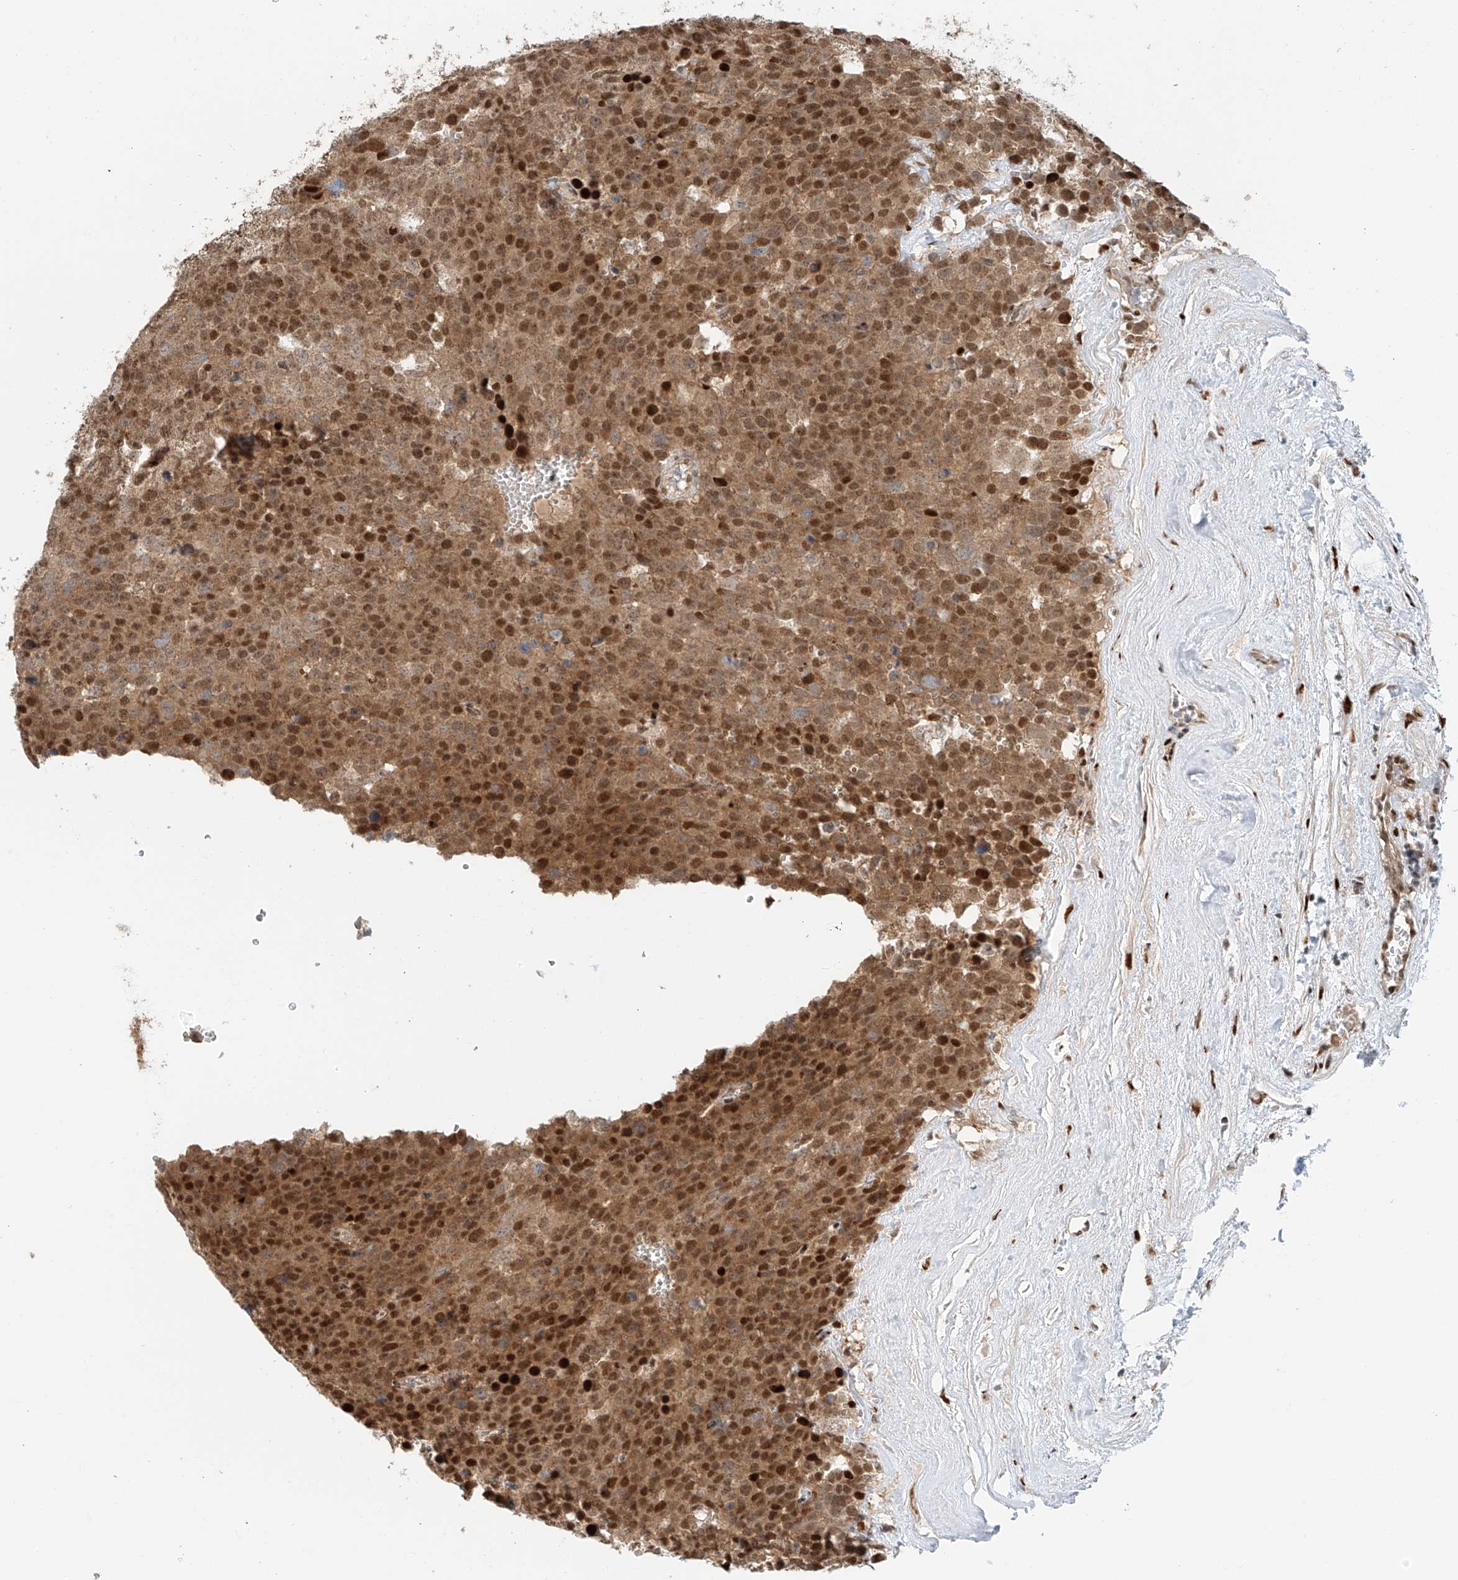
{"staining": {"intensity": "strong", "quantity": ">75%", "location": "cytoplasmic/membranous,nuclear"}, "tissue": "testis cancer", "cell_type": "Tumor cells", "image_type": "cancer", "snomed": [{"axis": "morphology", "description": "Seminoma, NOS"}, {"axis": "topography", "description": "Testis"}], "caption": "A photomicrograph of testis cancer stained for a protein demonstrates strong cytoplasmic/membranous and nuclear brown staining in tumor cells. (brown staining indicates protein expression, while blue staining denotes nuclei).", "gene": "ZNF514", "patient": {"sex": "male", "age": 71}}